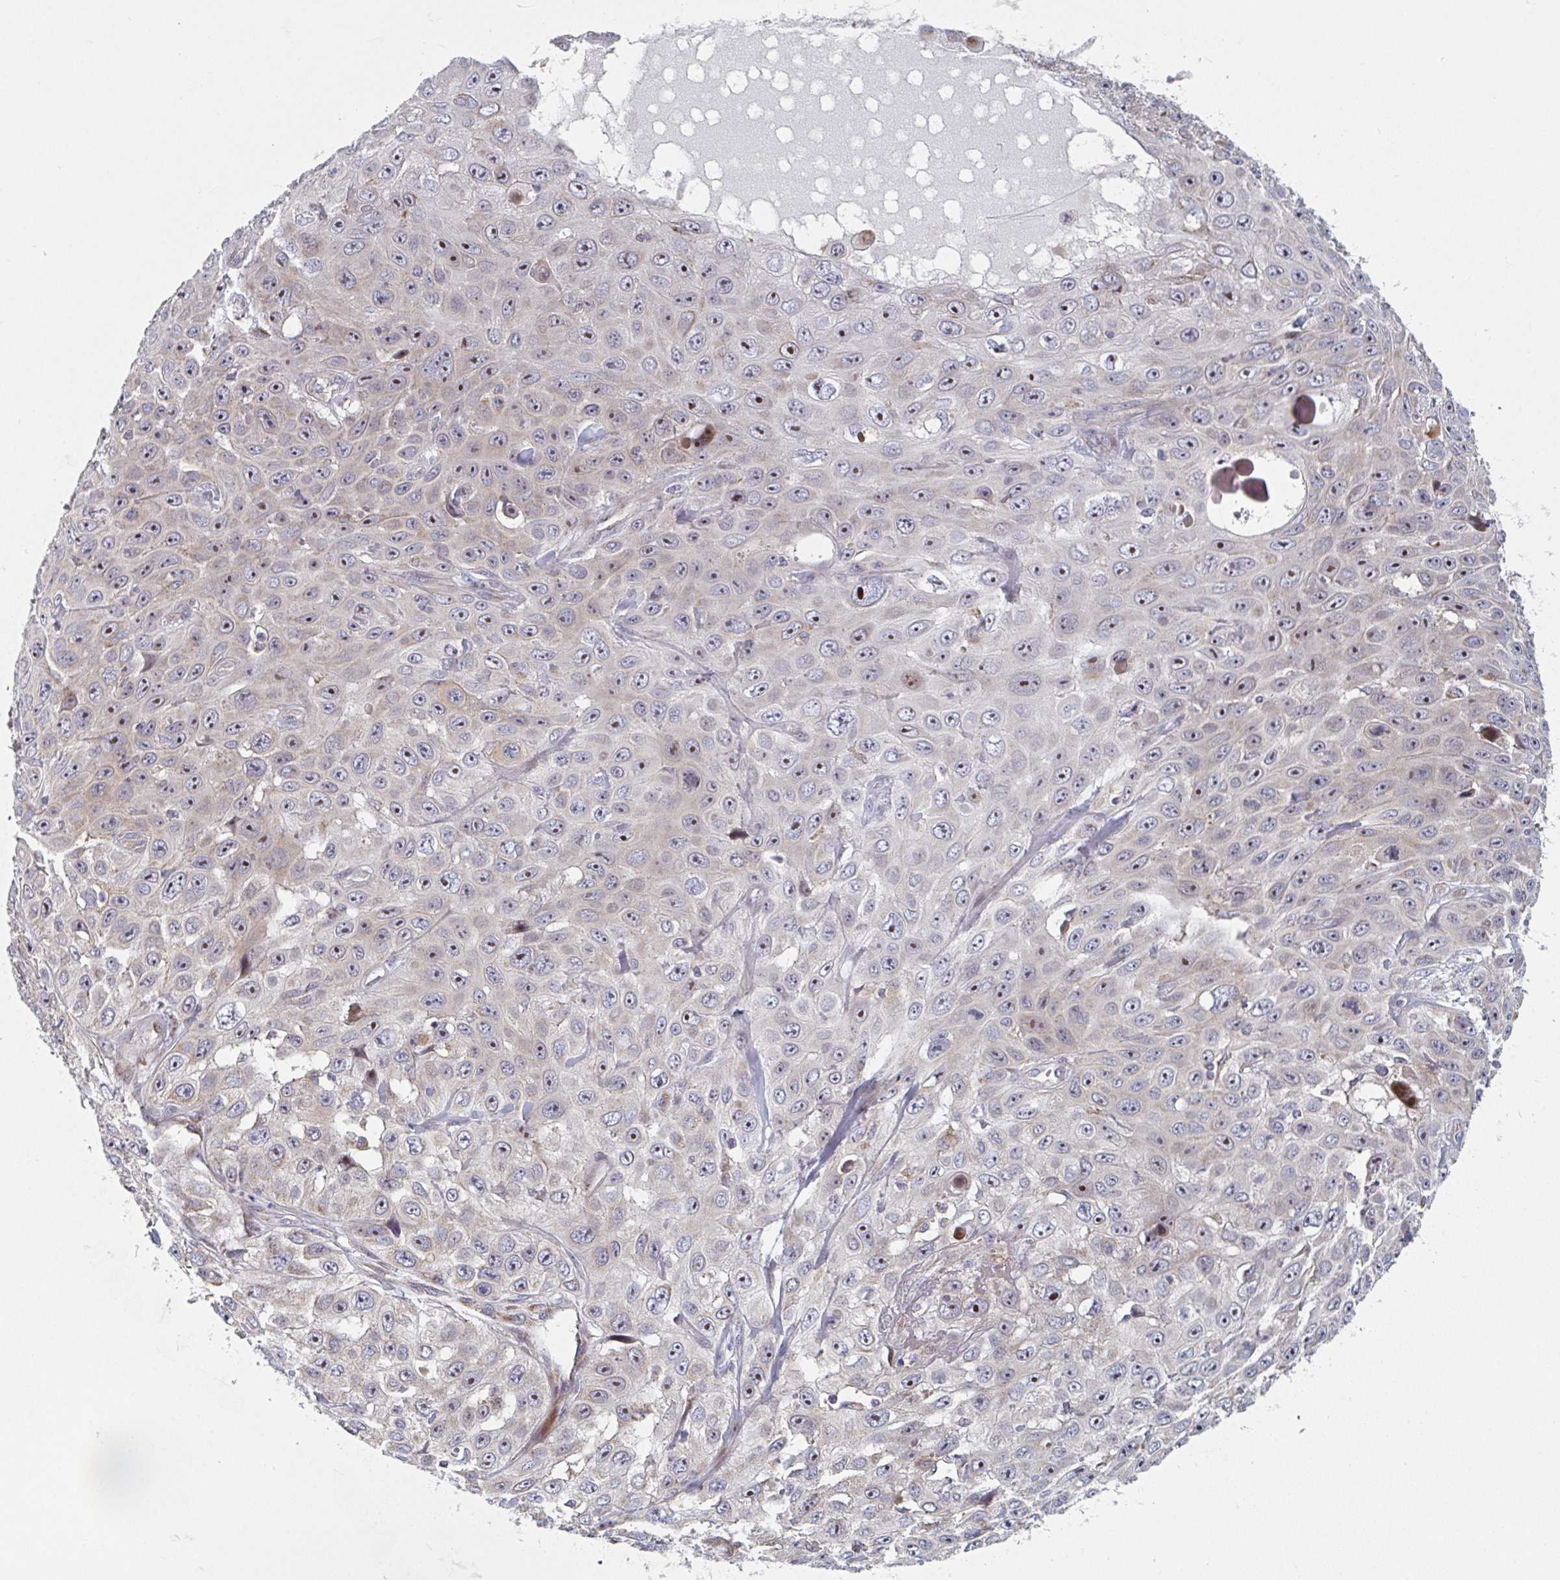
{"staining": {"intensity": "moderate", "quantity": "<25%", "location": "nuclear"}, "tissue": "skin cancer", "cell_type": "Tumor cells", "image_type": "cancer", "snomed": [{"axis": "morphology", "description": "Squamous cell carcinoma, NOS"}, {"axis": "topography", "description": "Skin"}], "caption": "An image showing moderate nuclear expression in approximately <25% of tumor cells in squamous cell carcinoma (skin), as visualized by brown immunohistochemical staining.", "gene": "ZNF644", "patient": {"sex": "male", "age": 82}}